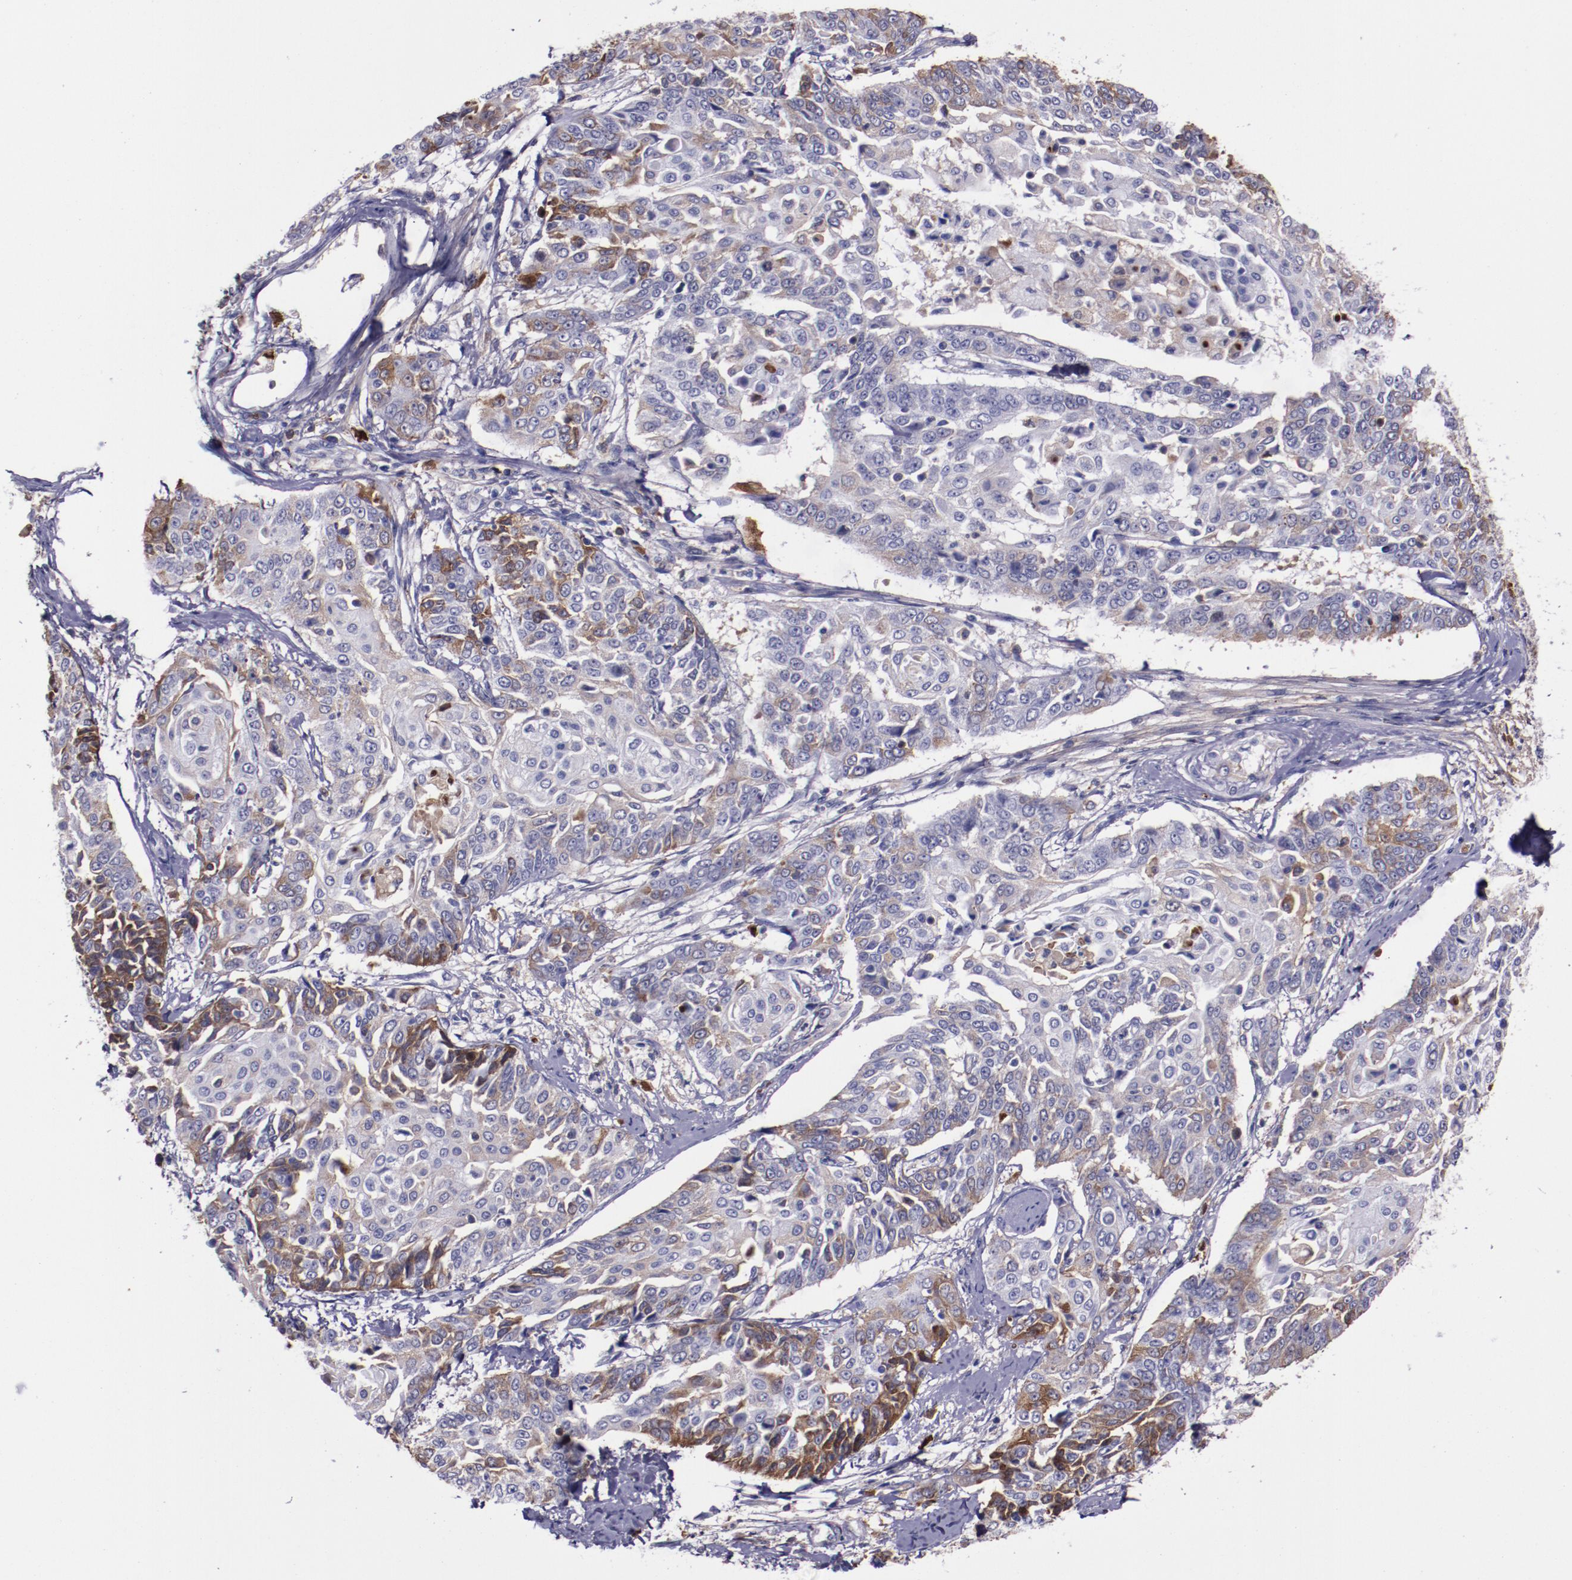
{"staining": {"intensity": "weak", "quantity": "<25%", "location": "cytoplasmic/membranous"}, "tissue": "cervical cancer", "cell_type": "Tumor cells", "image_type": "cancer", "snomed": [{"axis": "morphology", "description": "Squamous cell carcinoma, NOS"}, {"axis": "topography", "description": "Cervix"}], "caption": "IHC of human cervical cancer reveals no expression in tumor cells.", "gene": "APOH", "patient": {"sex": "female", "age": 64}}